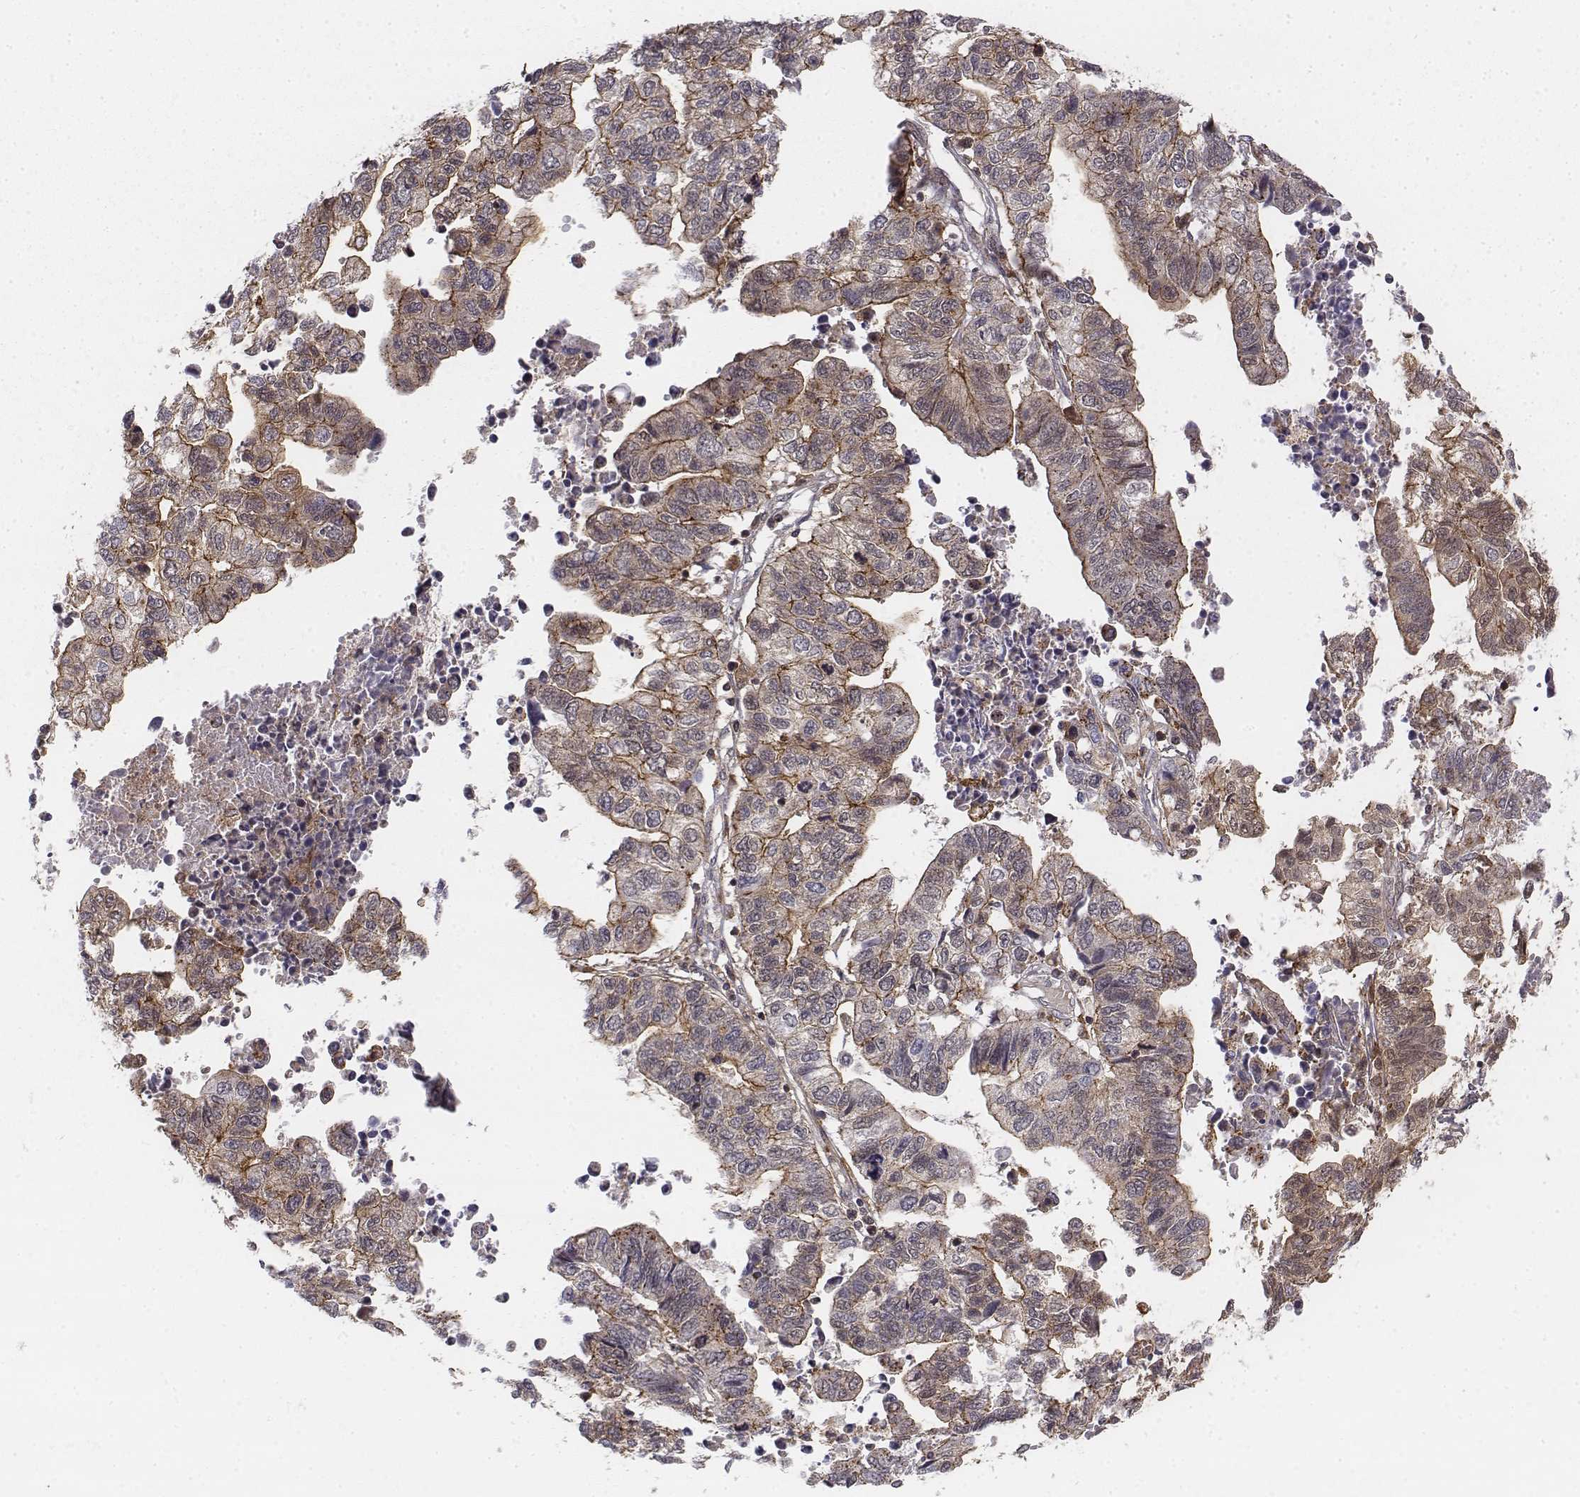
{"staining": {"intensity": "weak", "quantity": ">75%", "location": "cytoplasmic/membranous"}, "tissue": "stomach cancer", "cell_type": "Tumor cells", "image_type": "cancer", "snomed": [{"axis": "morphology", "description": "Adenocarcinoma, NOS"}, {"axis": "topography", "description": "Stomach, upper"}], "caption": "Adenocarcinoma (stomach) tissue exhibits weak cytoplasmic/membranous staining in about >75% of tumor cells", "gene": "ZFYVE19", "patient": {"sex": "female", "age": 67}}